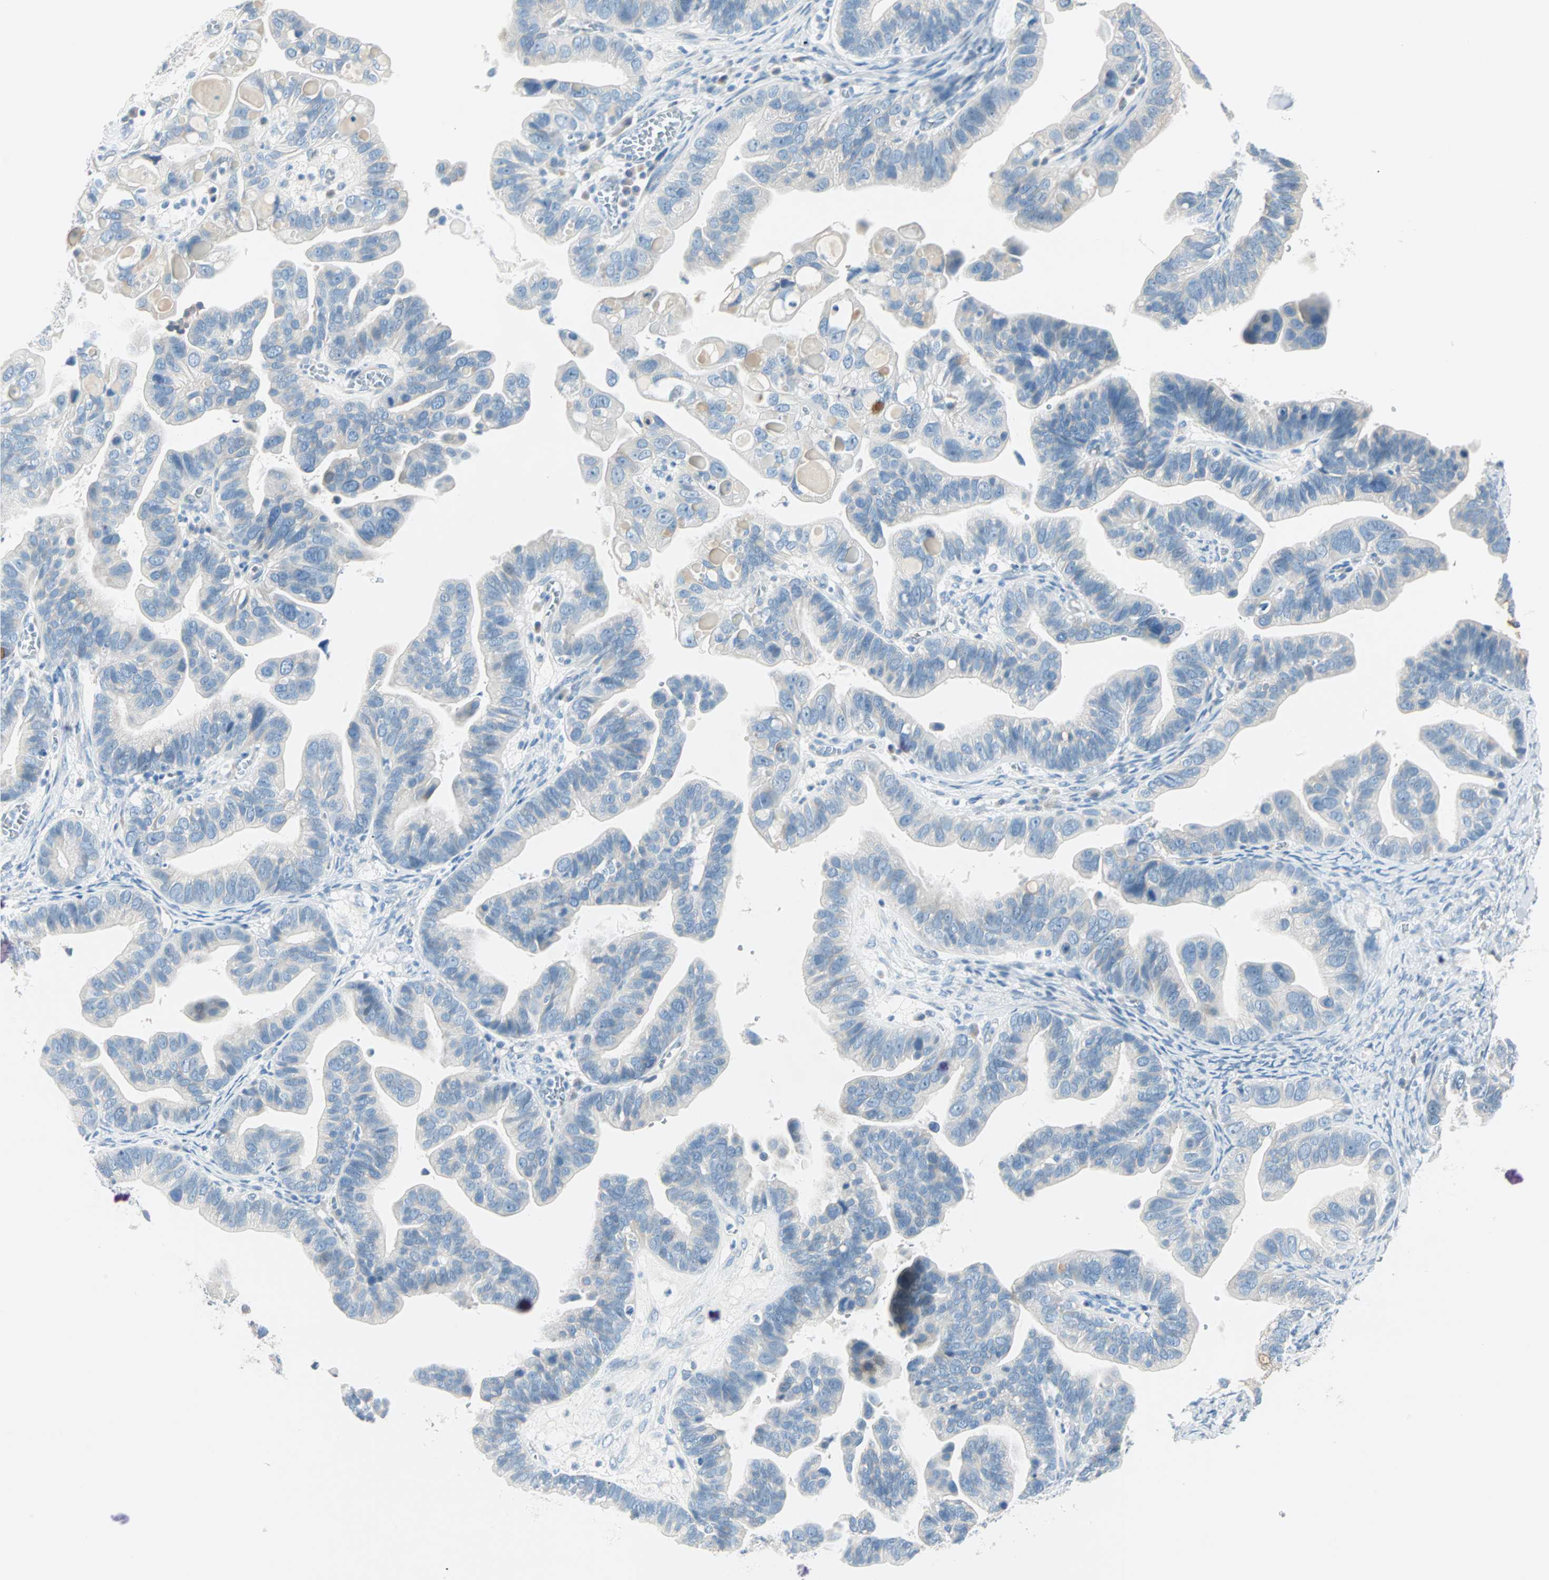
{"staining": {"intensity": "weak", "quantity": "<25%", "location": "cytoplasmic/membranous"}, "tissue": "ovarian cancer", "cell_type": "Tumor cells", "image_type": "cancer", "snomed": [{"axis": "morphology", "description": "Cystadenocarcinoma, serous, NOS"}, {"axis": "topography", "description": "Ovary"}], "caption": "Immunohistochemistry photomicrograph of neoplastic tissue: human ovarian cancer (serous cystadenocarcinoma) stained with DAB (3,3'-diaminobenzidine) reveals no significant protein positivity in tumor cells. (DAB immunohistochemistry (IHC) with hematoxylin counter stain).", "gene": "SULT1C2", "patient": {"sex": "female", "age": 56}}